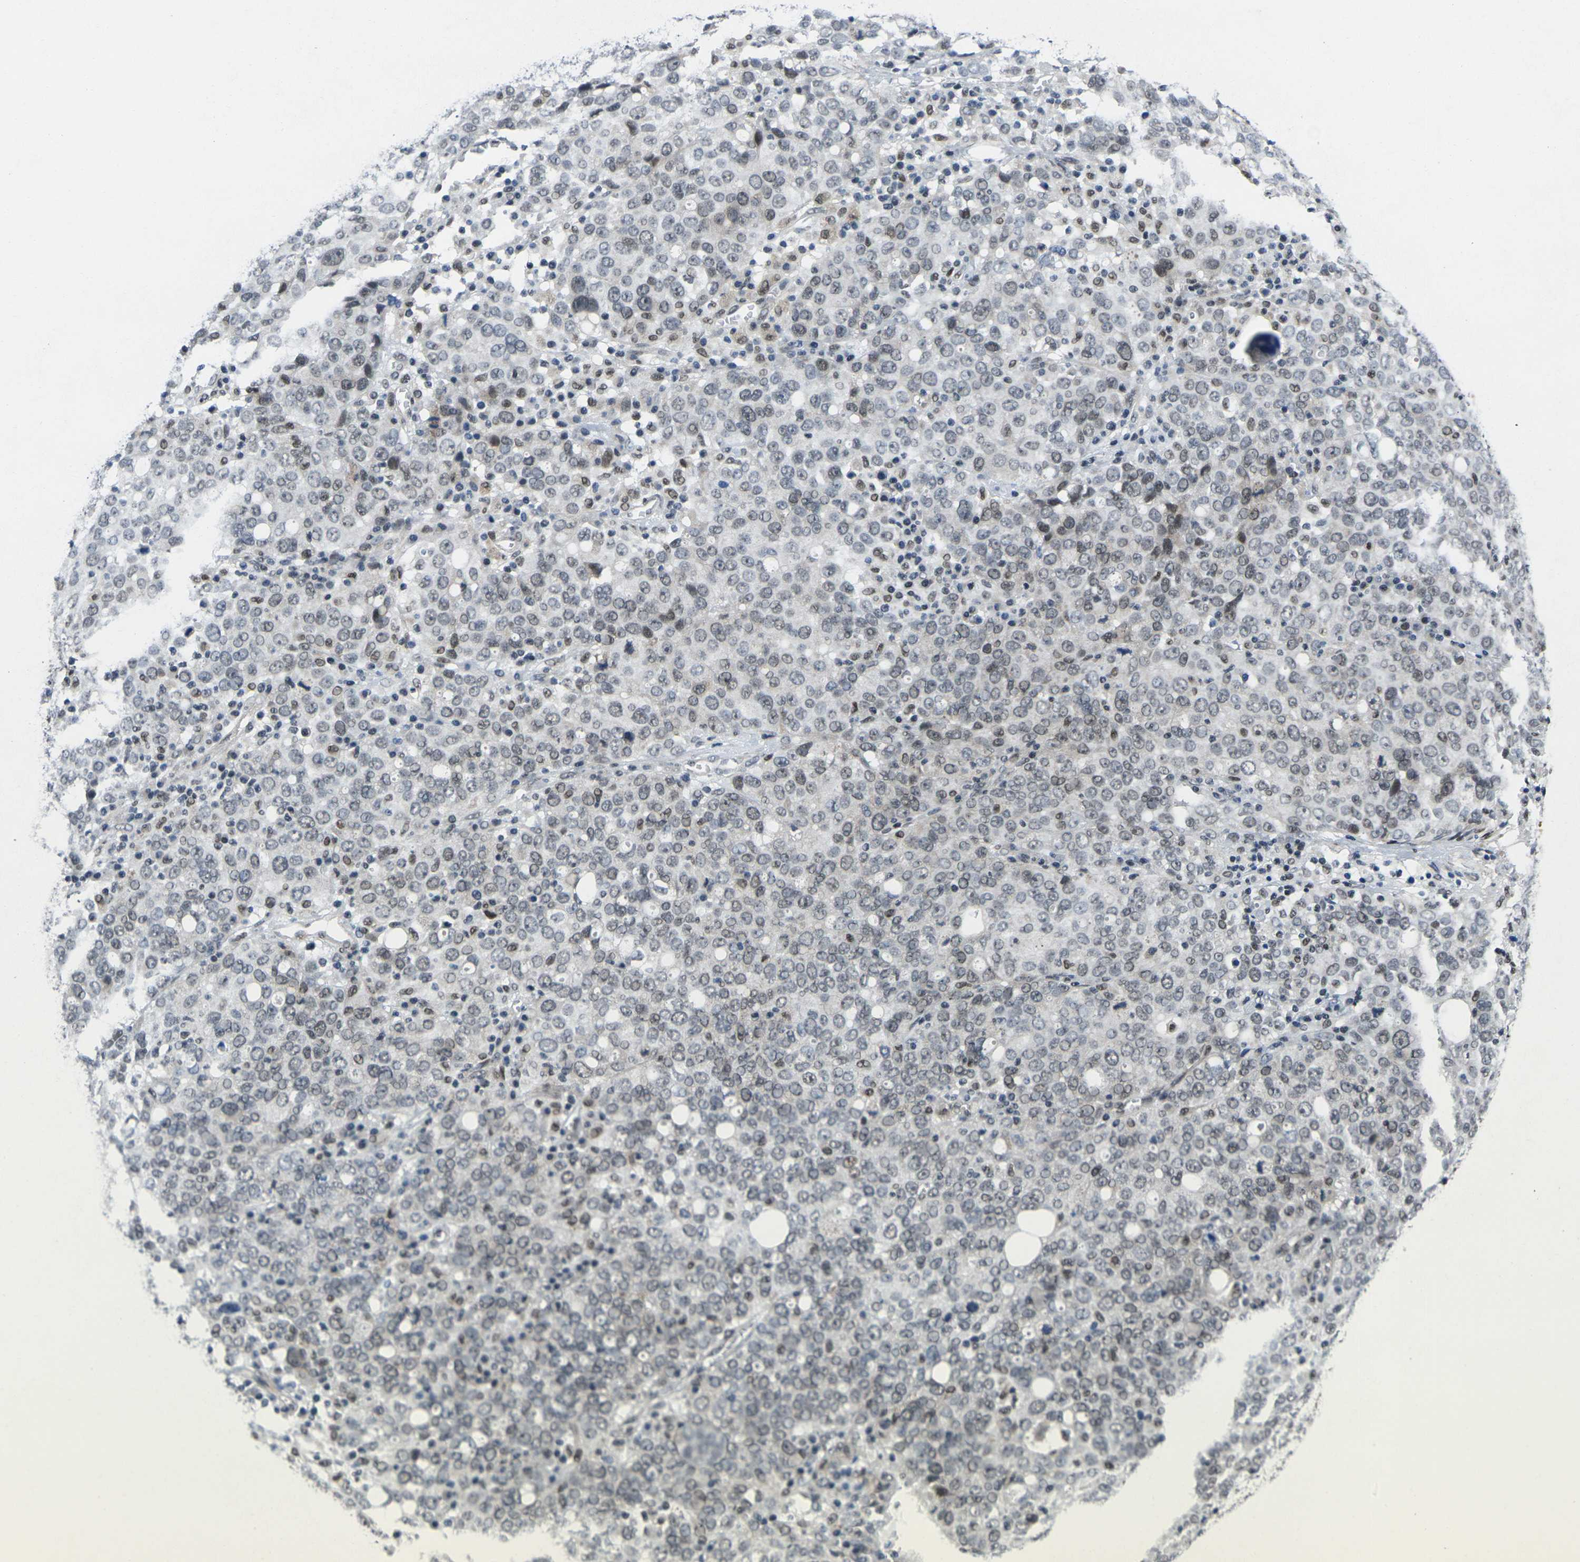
{"staining": {"intensity": "moderate", "quantity": "<25%", "location": "nuclear"}, "tissue": "ovarian cancer", "cell_type": "Tumor cells", "image_type": "cancer", "snomed": [{"axis": "morphology", "description": "Carcinoma, endometroid"}, {"axis": "topography", "description": "Ovary"}], "caption": "Immunohistochemistry (IHC) image of neoplastic tissue: human ovarian cancer (endometroid carcinoma) stained using immunohistochemistry (IHC) exhibits low levels of moderate protein expression localized specifically in the nuclear of tumor cells, appearing as a nuclear brown color.", "gene": "RBM7", "patient": {"sex": "female", "age": 62}}